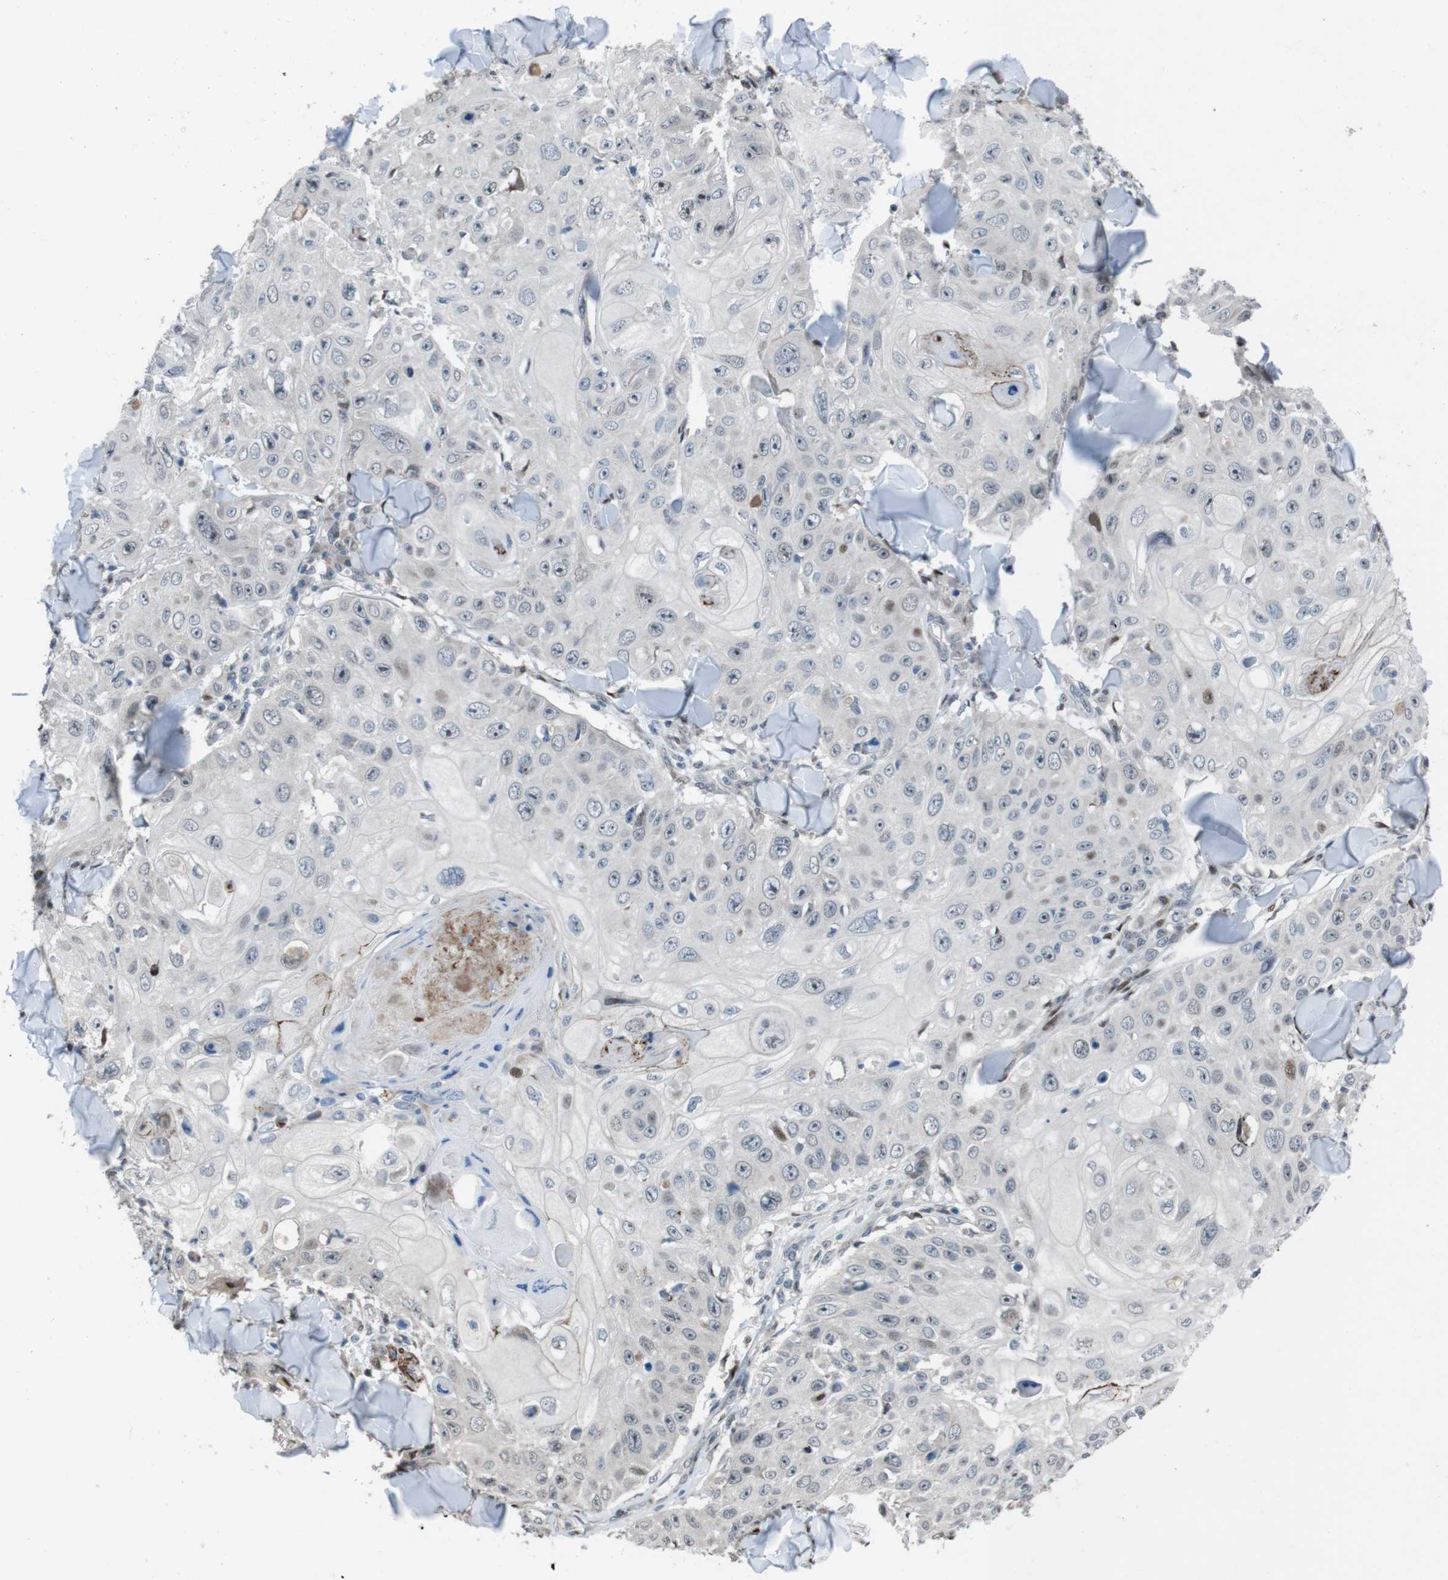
{"staining": {"intensity": "weak", "quantity": "<25%", "location": "nuclear"}, "tissue": "skin cancer", "cell_type": "Tumor cells", "image_type": "cancer", "snomed": [{"axis": "morphology", "description": "Squamous cell carcinoma, NOS"}, {"axis": "topography", "description": "Skin"}], "caption": "A histopathology image of human skin cancer (squamous cell carcinoma) is negative for staining in tumor cells.", "gene": "PBRM1", "patient": {"sex": "male", "age": 86}}